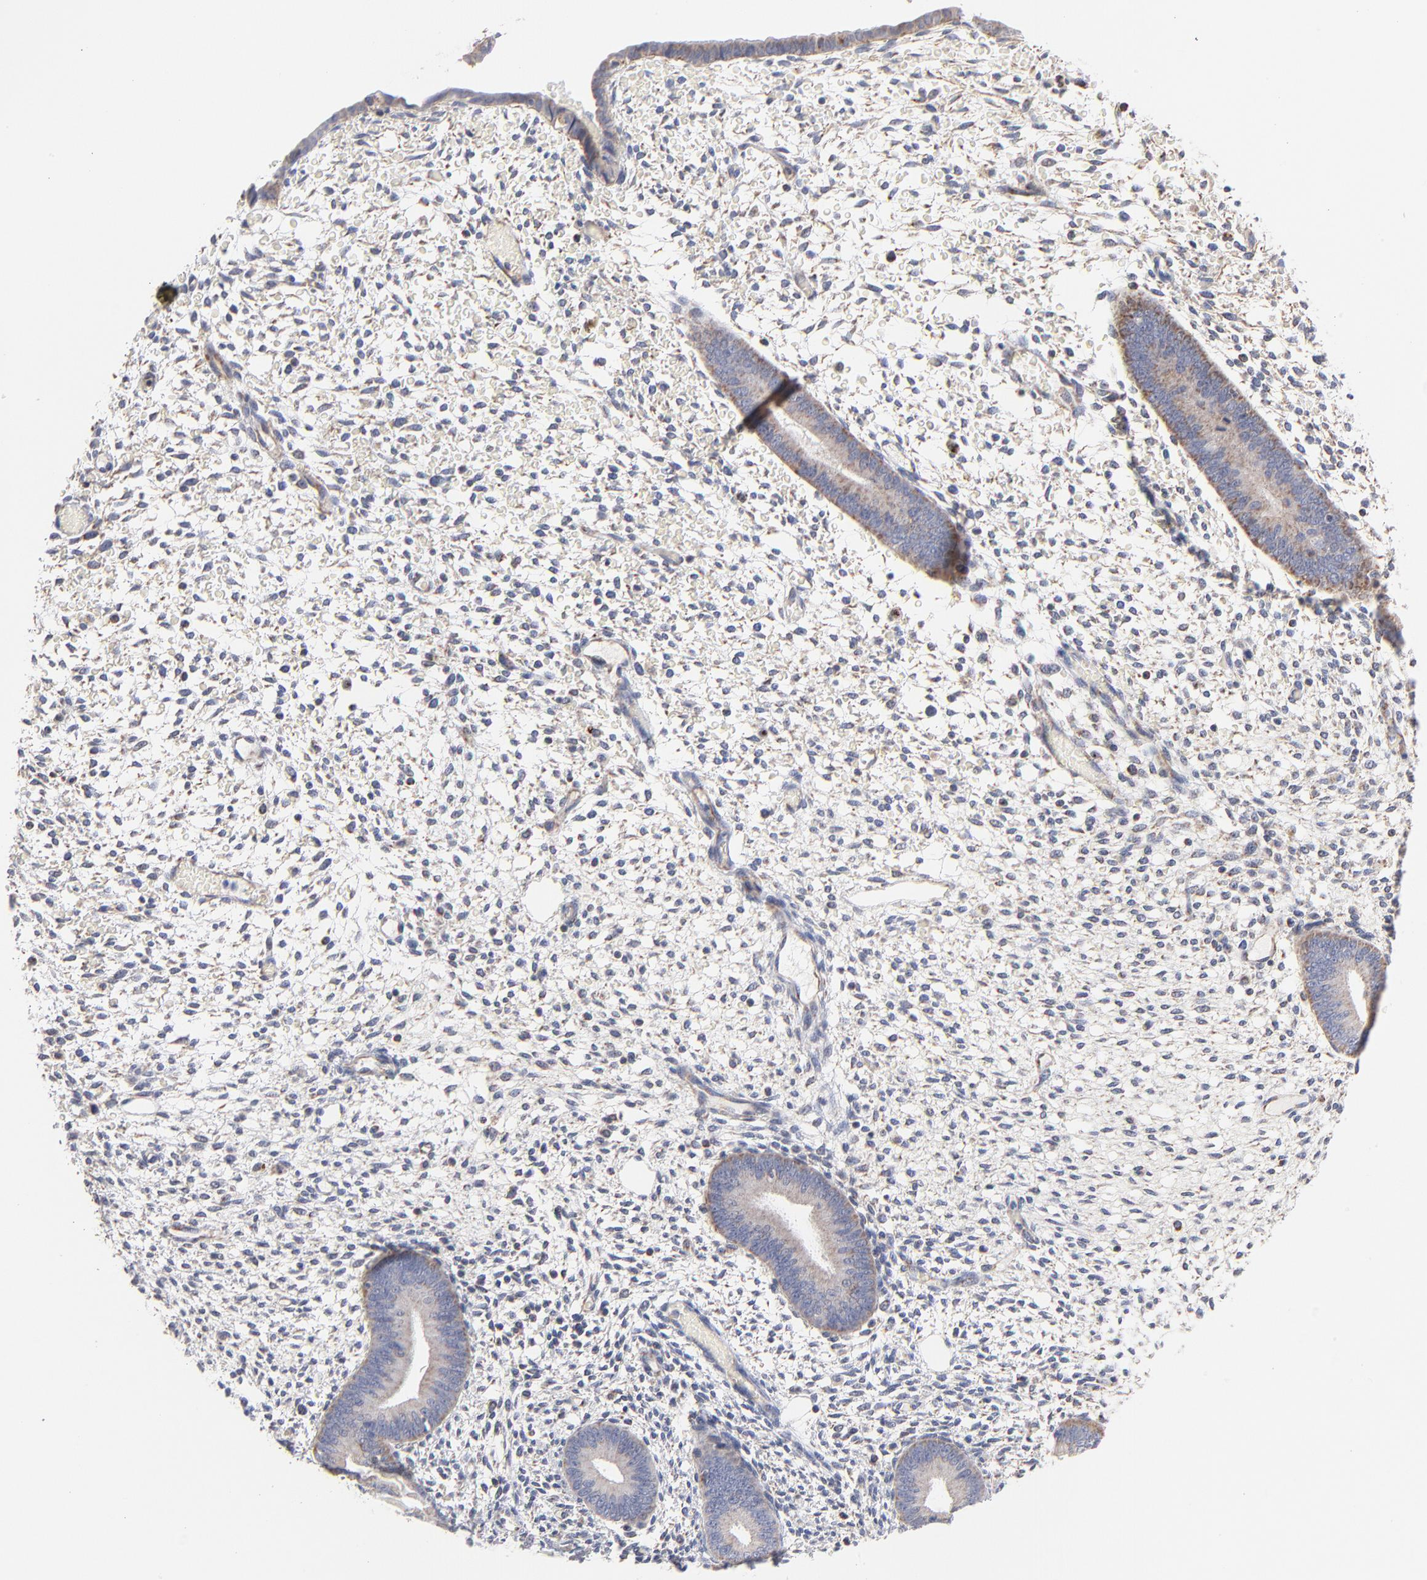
{"staining": {"intensity": "moderate", "quantity": "<25%", "location": "cytoplasmic/membranous"}, "tissue": "endometrium", "cell_type": "Cells in endometrial stroma", "image_type": "normal", "snomed": [{"axis": "morphology", "description": "Normal tissue, NOS"}, {"axis": "topography", "description": "Endometrium"}], "caption": "Immunohistochemistry (DAB) staining of unremarkable endometrium shows moderate cytoplasmic/membranous protein positivity in approximately <25% of cells in endometrial stroma. (DAB (3,3'-diaminobenzidine) IHC, brown staining for protein, blue staining for nuclei).", "gene": "MRPL58", "patient": {"sex": "female", "age": 42}}